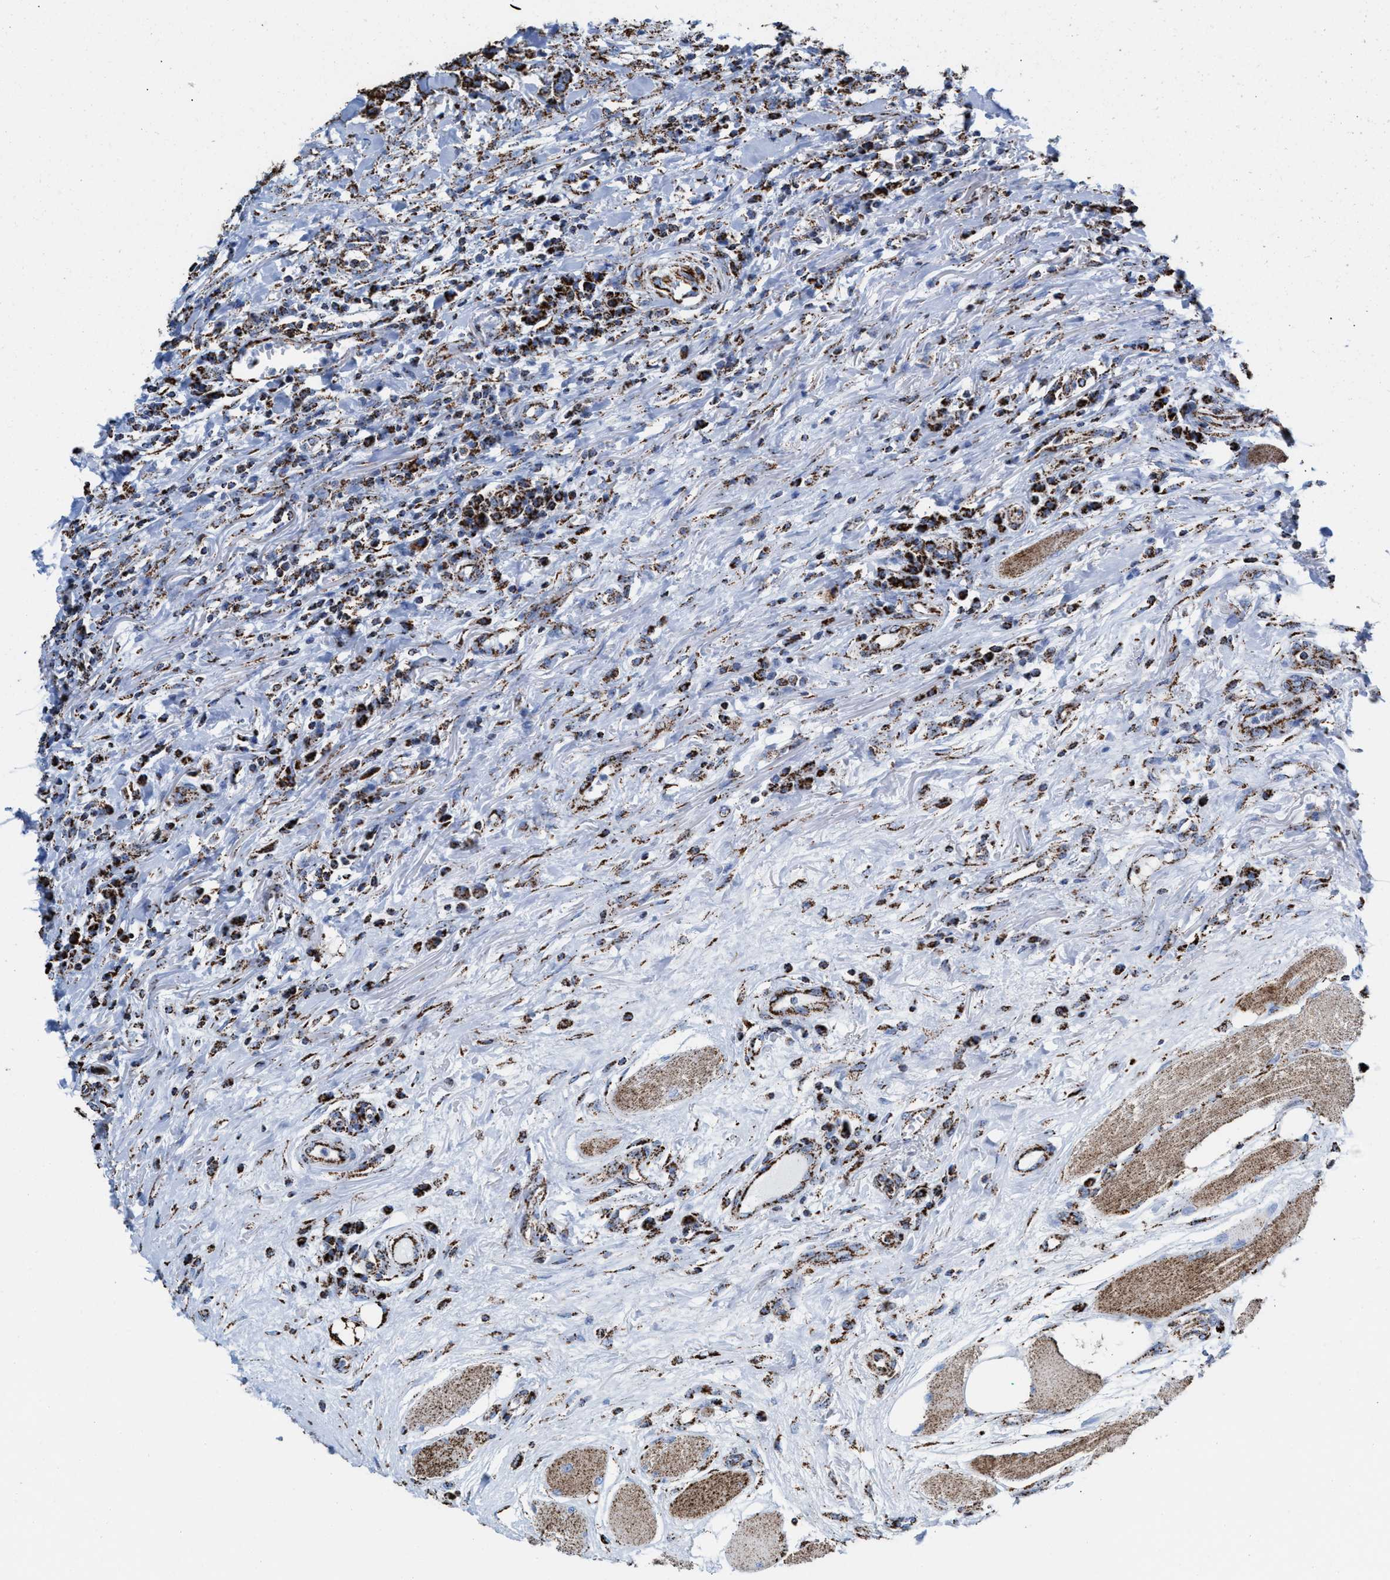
{"staining": {"intensity": "strong", "quantity": ">75%", "location": "cytoplasmic/membranous"}, "tissue": "head and neck cancer", "cell_type": "Tumor cells", "image_type": "cancer", "snomed": [{"axis": "morphology", "description": "Squamous cell carcinoma, NOS"}, {"axis": "topography", "description": "Head-Neck"}], "caption": "DAB (3,3'-diaminobenzidine) immunohistochemical staining of head and neck cancer (squamous cell carcinoma) exhibits strong cytoplasmic/membranous protein staining in approximately >75% of tumor cells.", "gene": "ECHS1", "patient": {"sex": "male", "age": 66}}